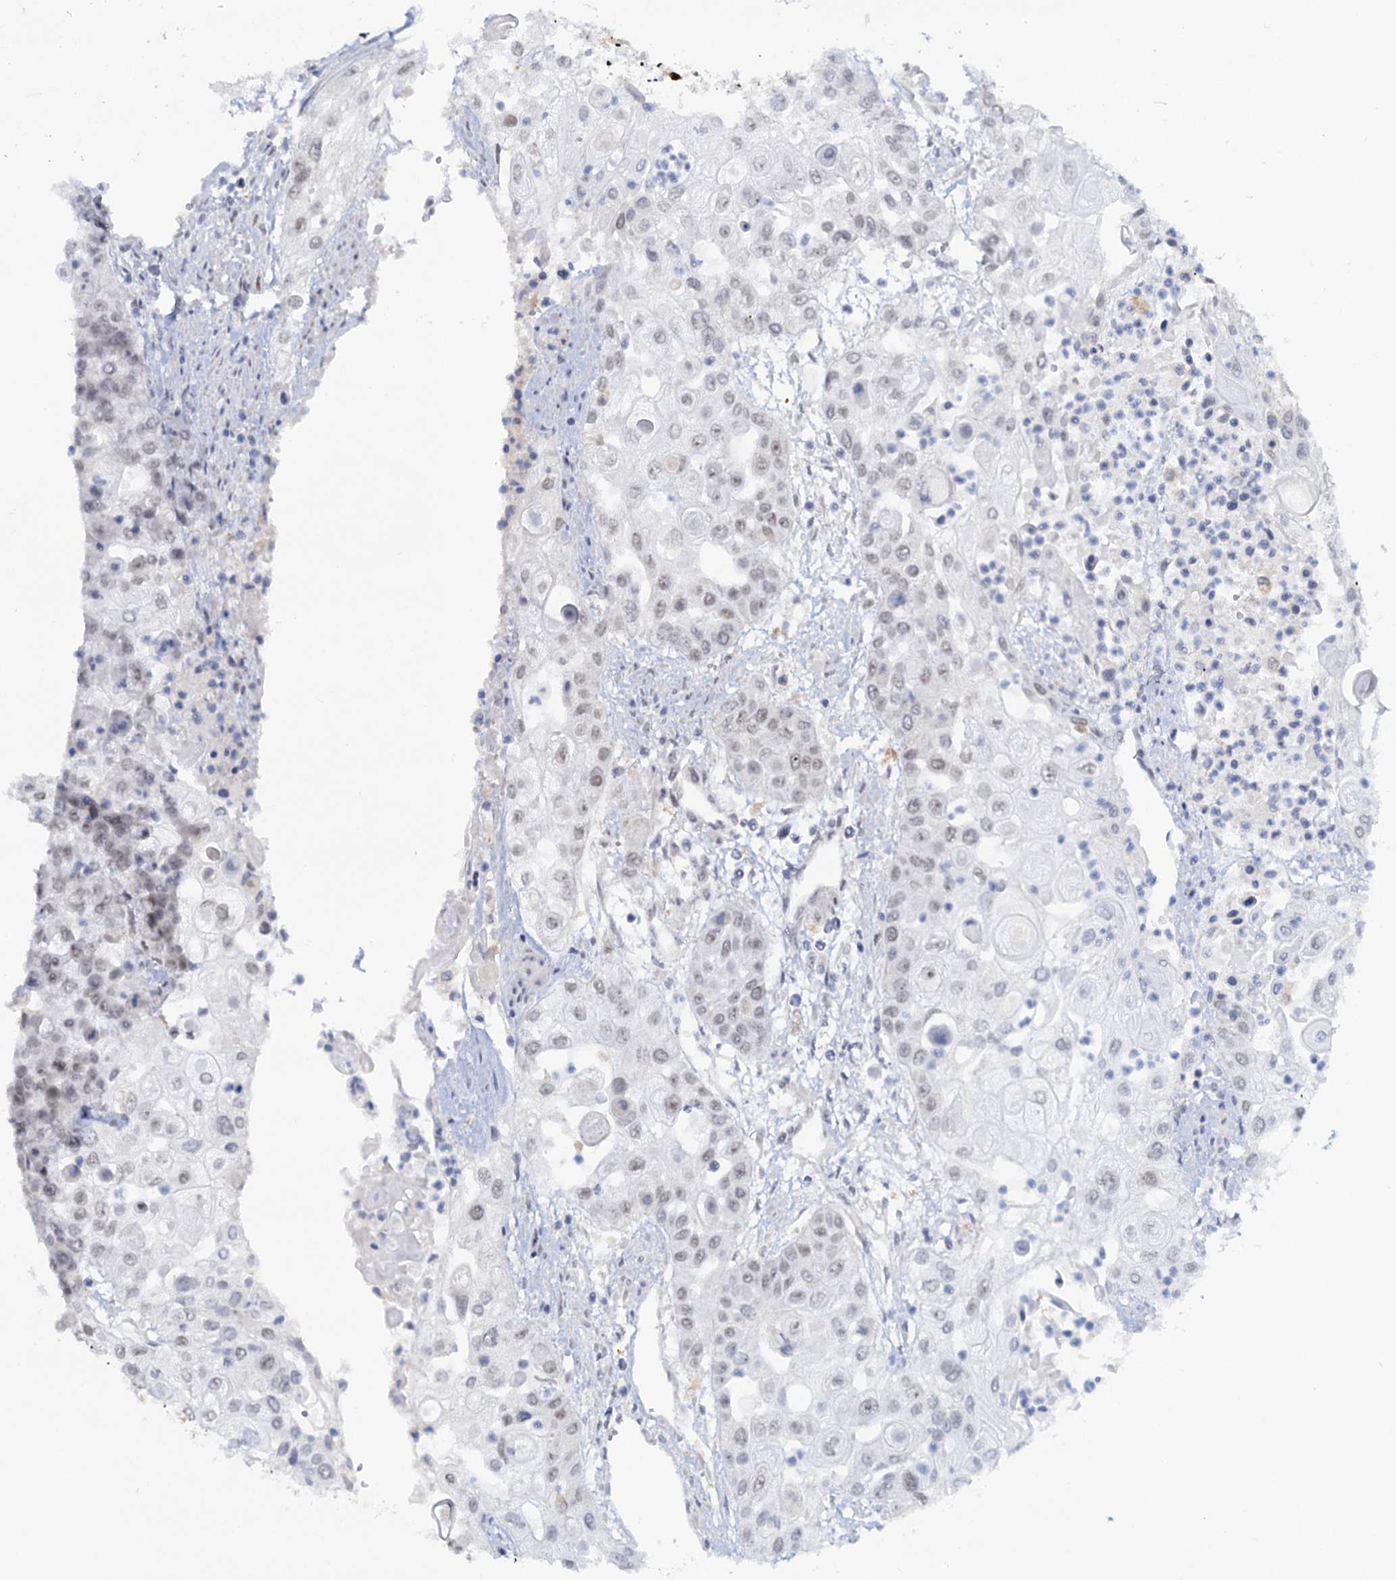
{"staining": {"intensity": "weak", "quantity": "<25%", "location": "nuclear"}, "tissue": "urothelial cancer", "cell_type": "Tumor cells", "image_type": "cancer", "snomed": [{"axis": "morphology", "description": "Urothelial carcinoma, High grade"}, {"axis": "topography", "description": "Urinary bladder"}], "caption": "This is an IHC photomicrograph of human urothelial carcinoma (high-grade). There is no positivity in tumor cells.", "gene": "C1D", "patient": {"sex": "female", "age": 79}}